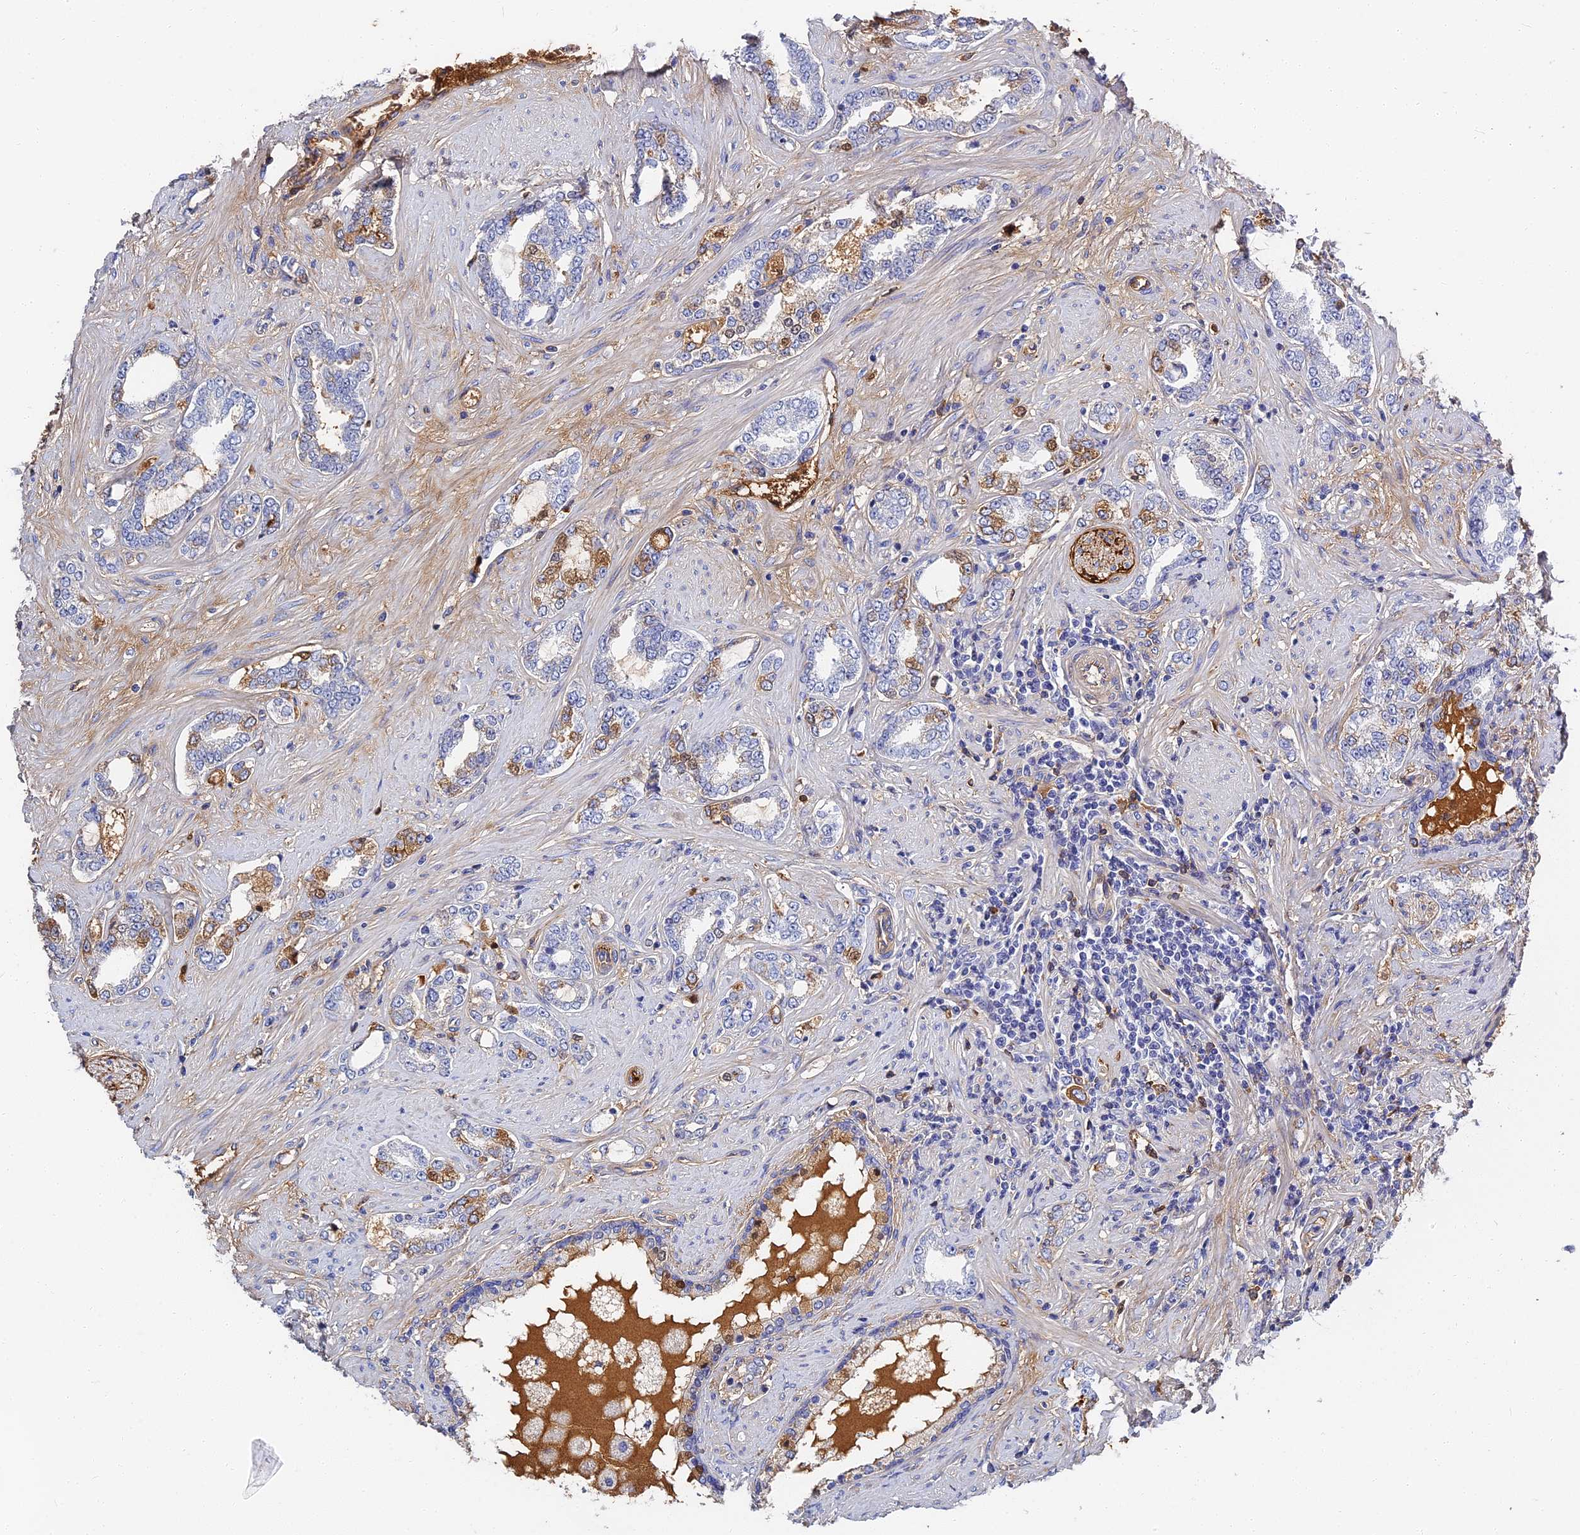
{"staining": {"intensity": "weak", "quantity": "25%-75%", "location": "cytoplasmic/membranous,nuclear"}, "tissue": "prostate cancer", "cell_type": "Tumor cells", "image_type": "cancer", "snomed": [{"axis": "morphology", "description": "Adenocarcinoma, High grade"}, {"axis": "topography", "description": "Prostate"}], "caption": "Tumor cells reveal weak cytoplasmic/membranous and nuclear expression in approximately 25%-75% of cells in prostate high-grade adenocarcinoma.", "gene": "ITIH1", "patient": {"sex": "male", "age": 64}}